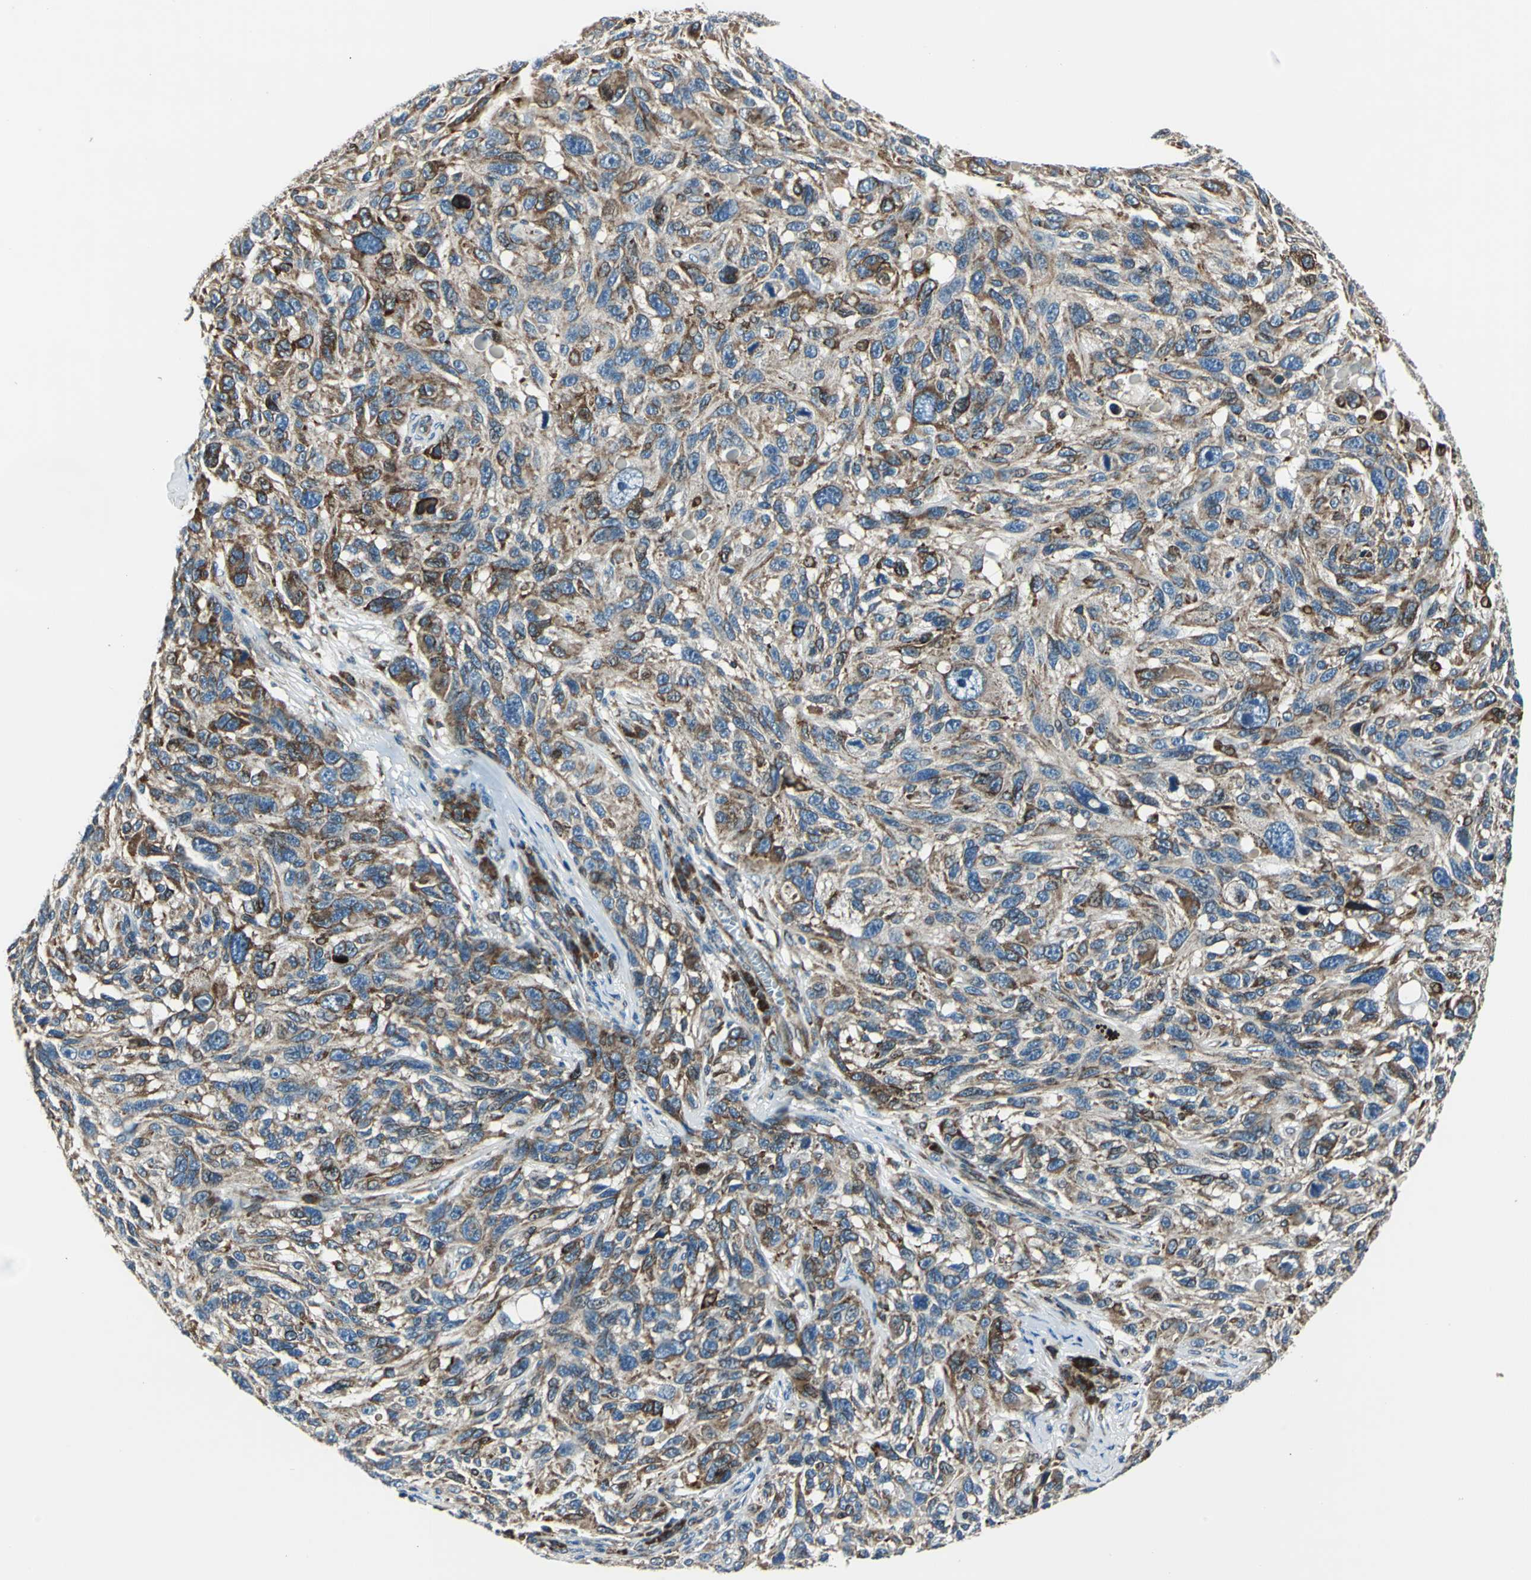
{"staining": {"intensity": "strong", "quantity": ">75%", "location": "cytoplasmic/membranous"}, "tissue": "melanoma", "cell_type": "Tumor cells", "image_type": "cancer", "snomed": [{"axis": "morphology", "description": "Malignant melanoma, NOS"}, {"axis": "topography", "description": "Skin"}], "caption": "IHC photomicrograph of neoplastic tissue: human malignant melanoma stained using IHC displays high levels of strong protein expression localized specifically in the cytoplasmic/membranous of tumor cells, appearing as a cytoplasmic/membranous brown color.", "gene": "HTATIP2", "patient": {"sex": "male", "age": 53}}